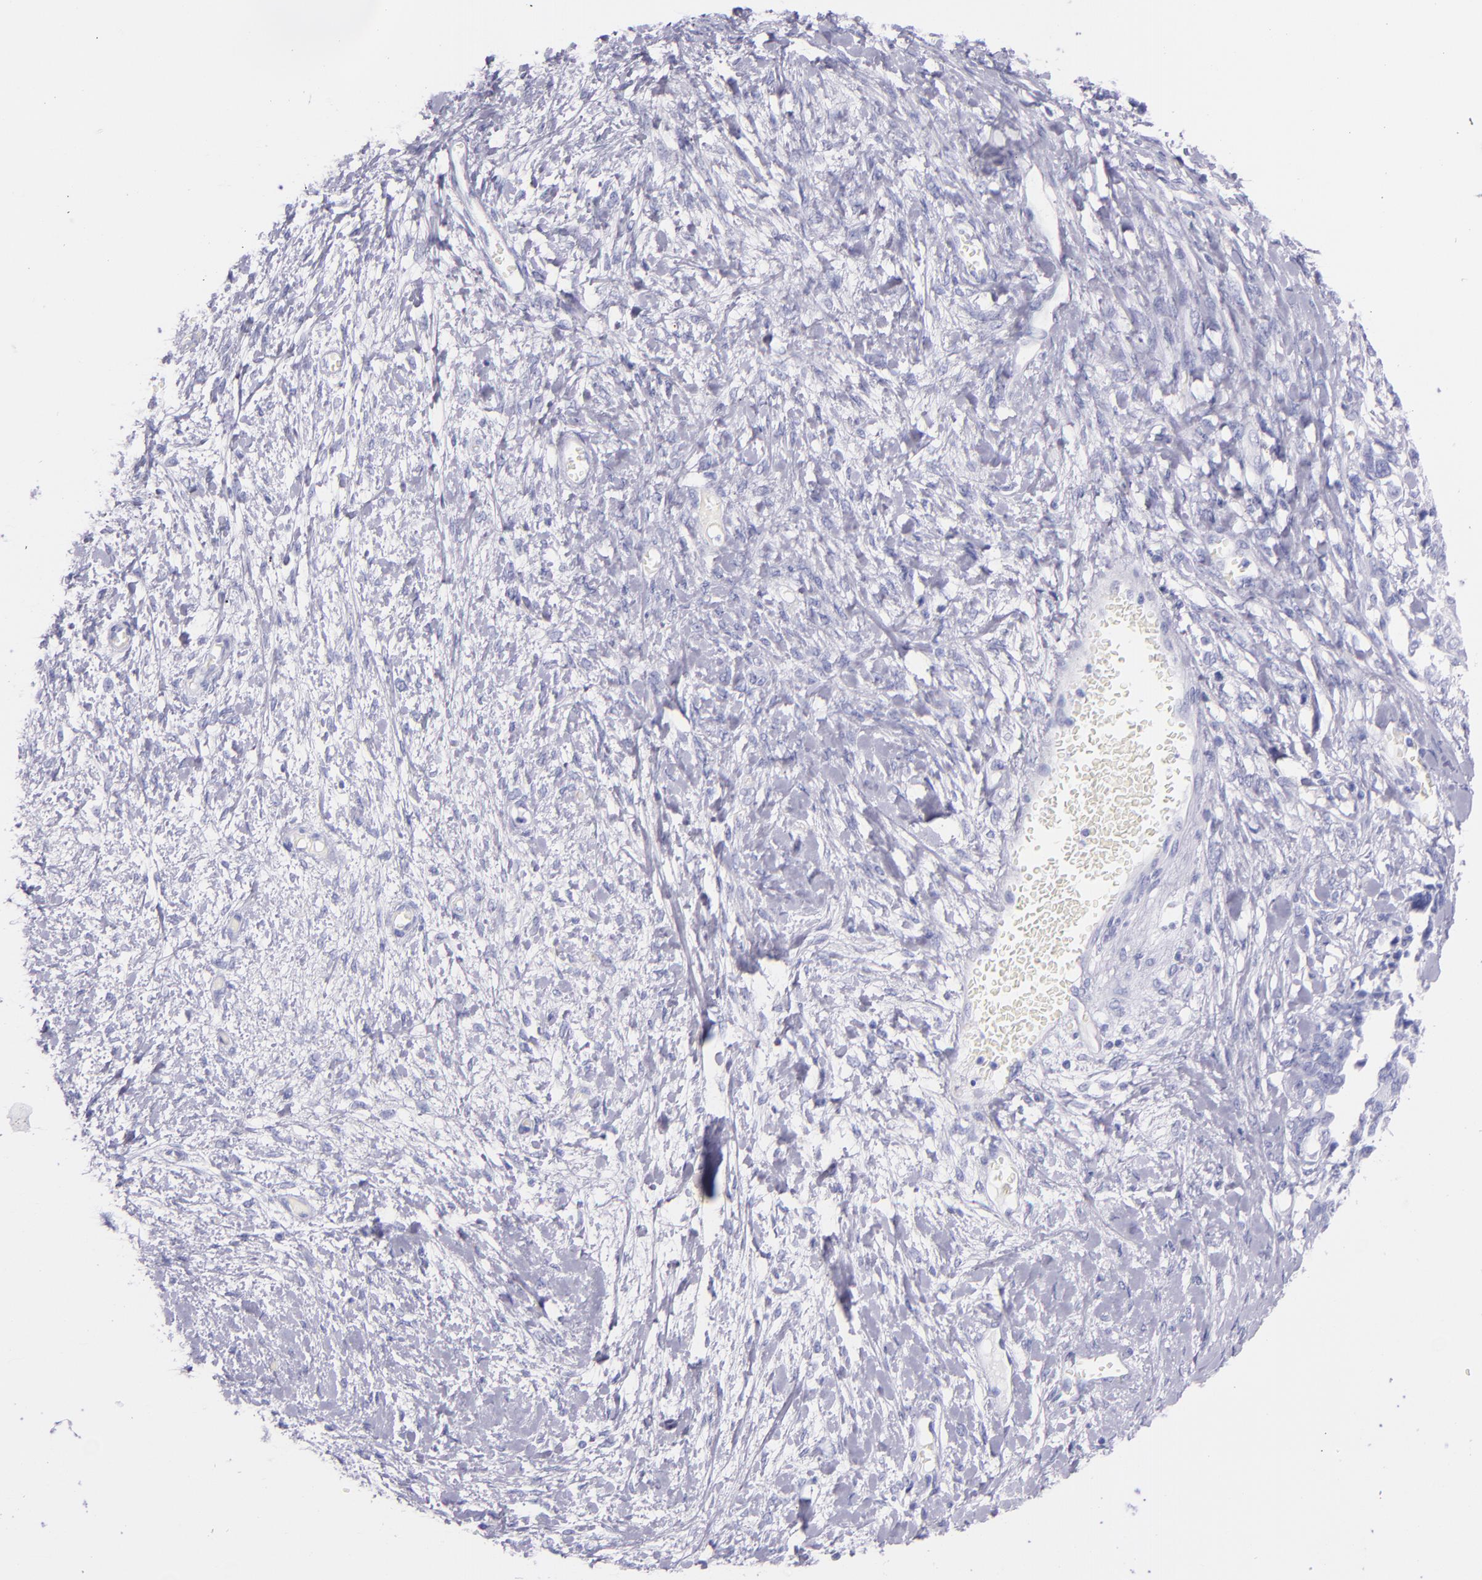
{"staining": {"intensity": "negative", "quantity": "none", "location": "none"}, "tissue": "ovarian cancer", "cell_type": "Tumor cells", "image_type": "cancer", "snomed": [{"axis": "morphology", "description": "Cystadenocarcinoma, serous, NOS"}, {"axis": "topography", "description": "Ovary"}], "caption": "Image shows no significant protein staining in tumor cells of ovarian serous cystadenocarcinoma.", "gene": "SFTPB", "patient": {"sex": "female", "age": 69}}